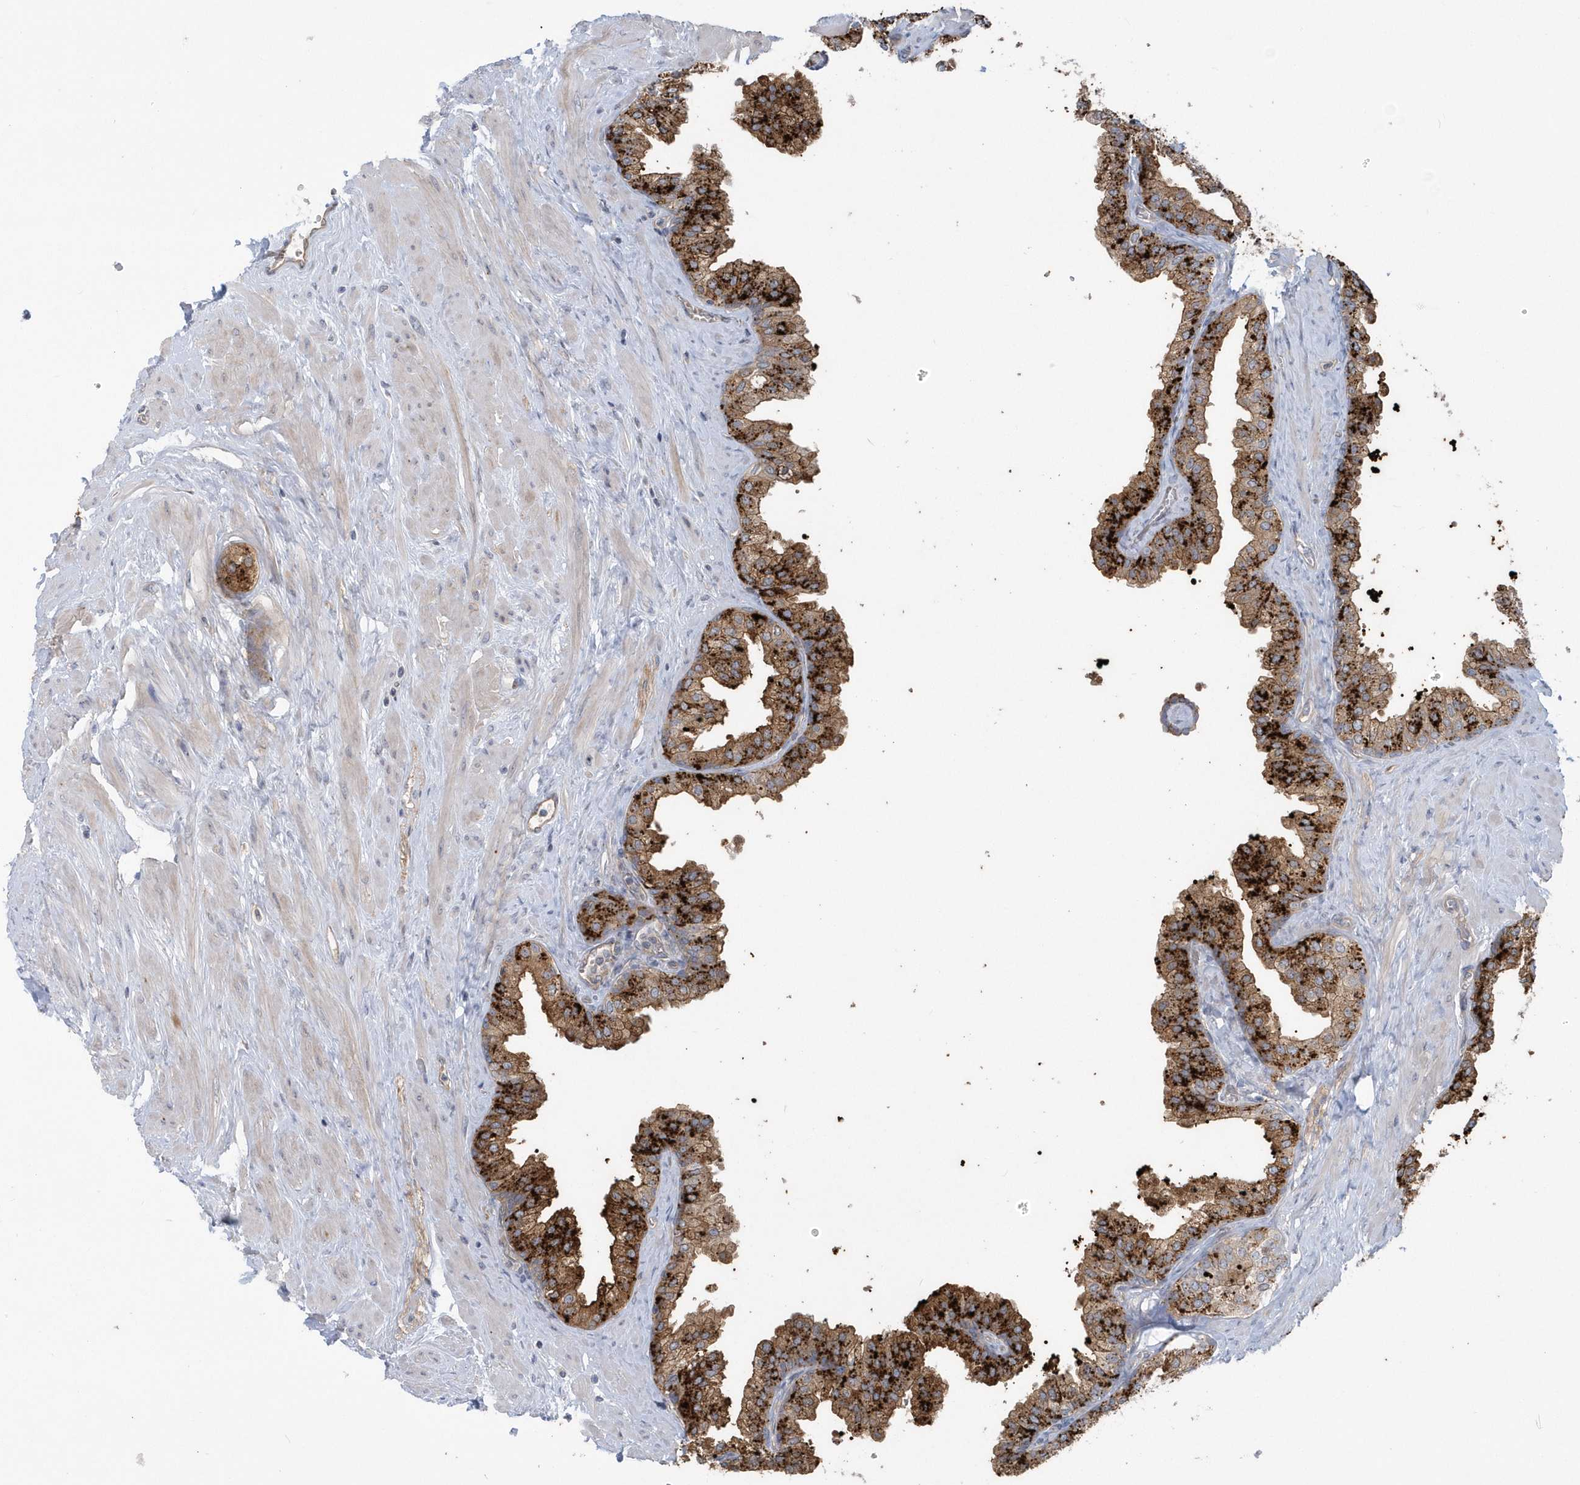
{"staining": {"intensity": "strong", "quantity": "25%-75%", "location": "cytoplasmic/membranous"}, "tissue": "prostate", "cell_type": "Glandular cells", "image_type": "normal", "snomed": [{"axis": "morphology", "description": "Normal tissue, NOS"}, {"axis": "morphology", "description": "Urothelial carcinoma, Low grade"}, {"axis": "topography", "description": "Urinary bladder"}, {"axis": "topography", "description": "Prostate"}], "caption": "Immunohistochemistry micrograph of unremarkable prostate: prostate stained using immunohistochemistry shows high levels of strong protein expression localized specifically in the cytoplasmic/membranous of glandular cells, appearing as a cytoplasmic/membranous brown color.", "gene": "RAI14", "patient": {"sex": "male", "age": 60}}